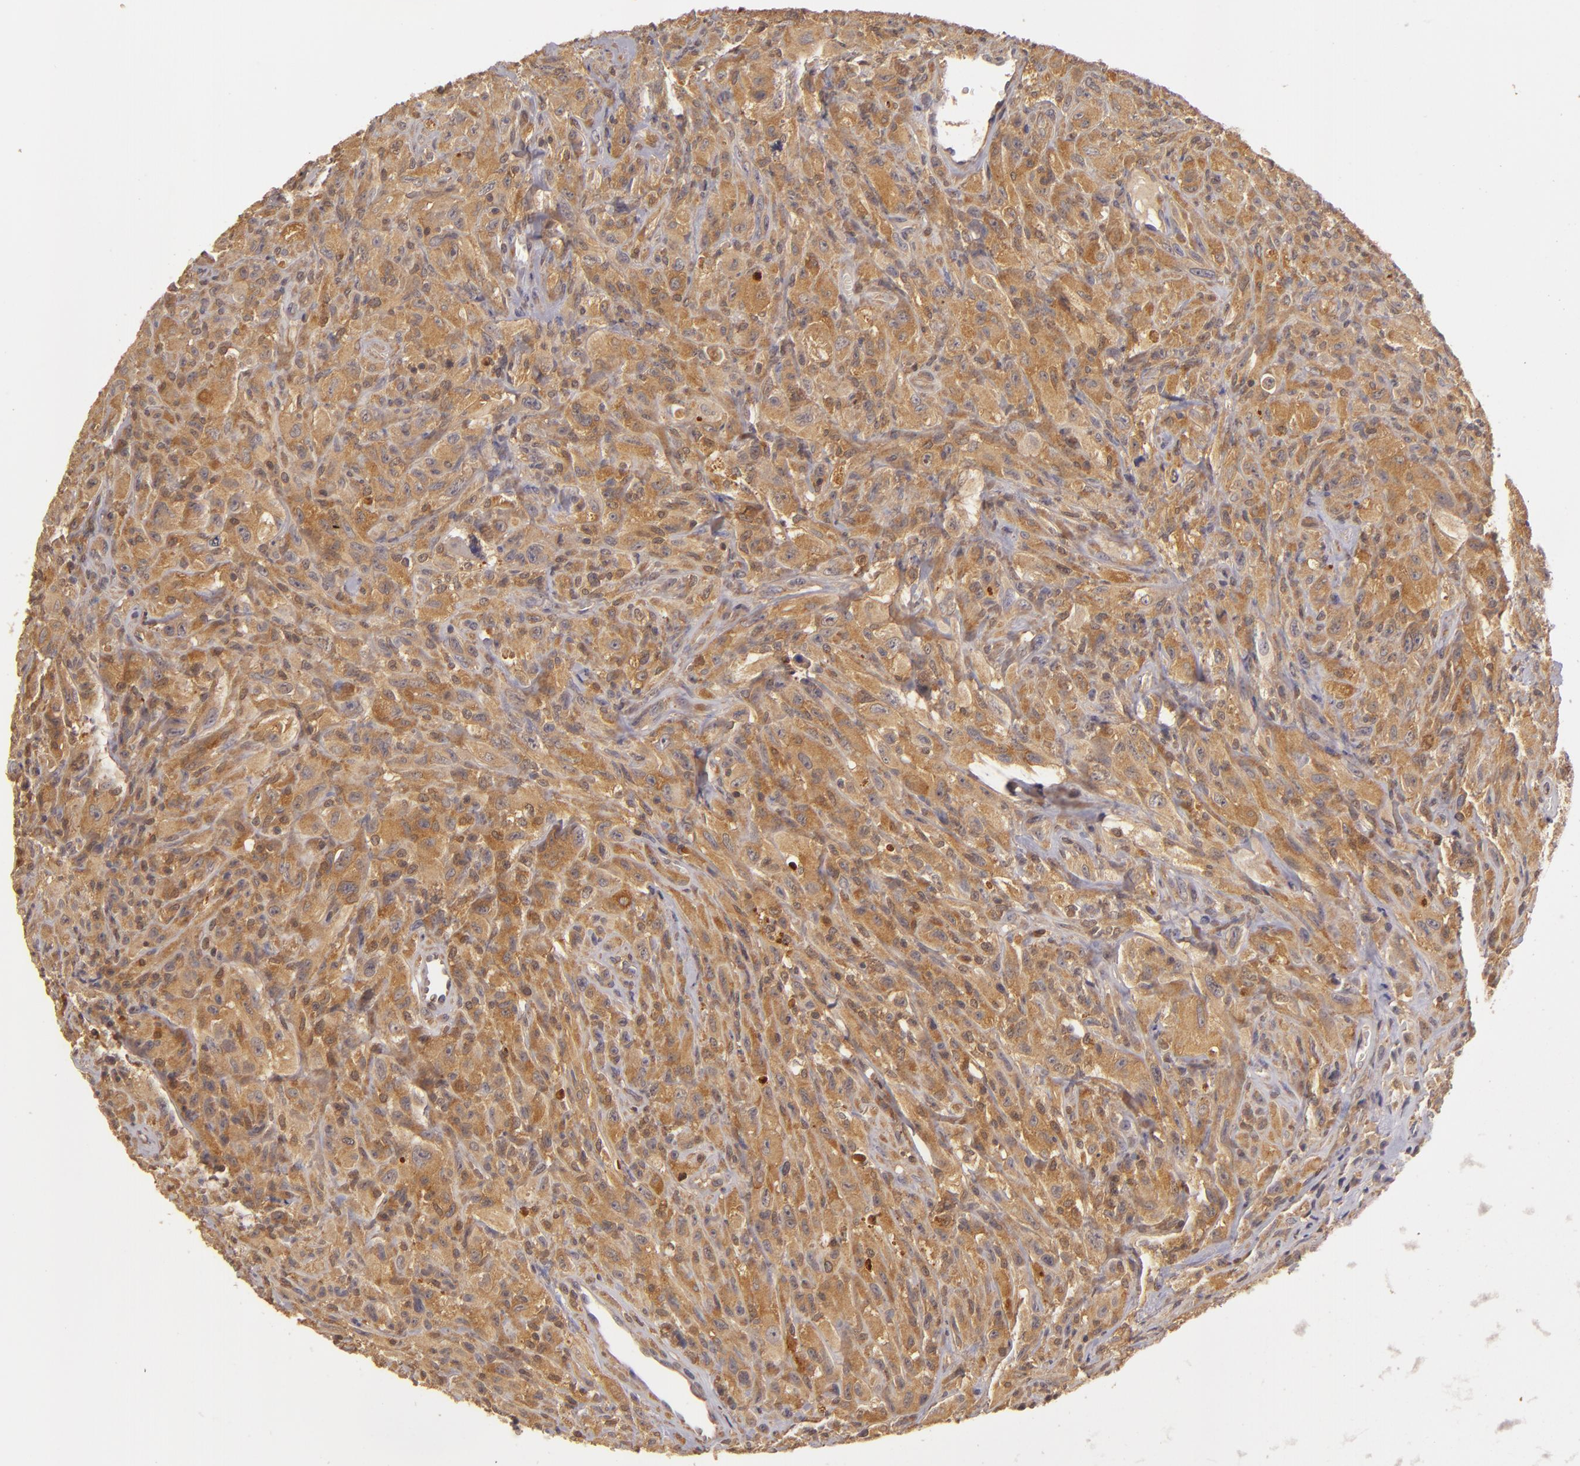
{"staining": {"intensity": "strong", "quantity": ">75%", "location": "cytoplasmic/membranous"}, "tissue": "glioma", "cell_type": "Tumor cells", "image_type": "cancer", "snomed": [{"axis": "morphology", "description": "Glioma, malignant, High grade"}, {"axis": "topography", "description": "Brain"}], "caption": "Strong cytoplasmic/membranous expression for a protein is identified in about >75% of tumor cells of malignant high-grade glioma using immunohistochemistry.", "gene": "PRKCD", "patient": {"sex": "male", "age": 48}}